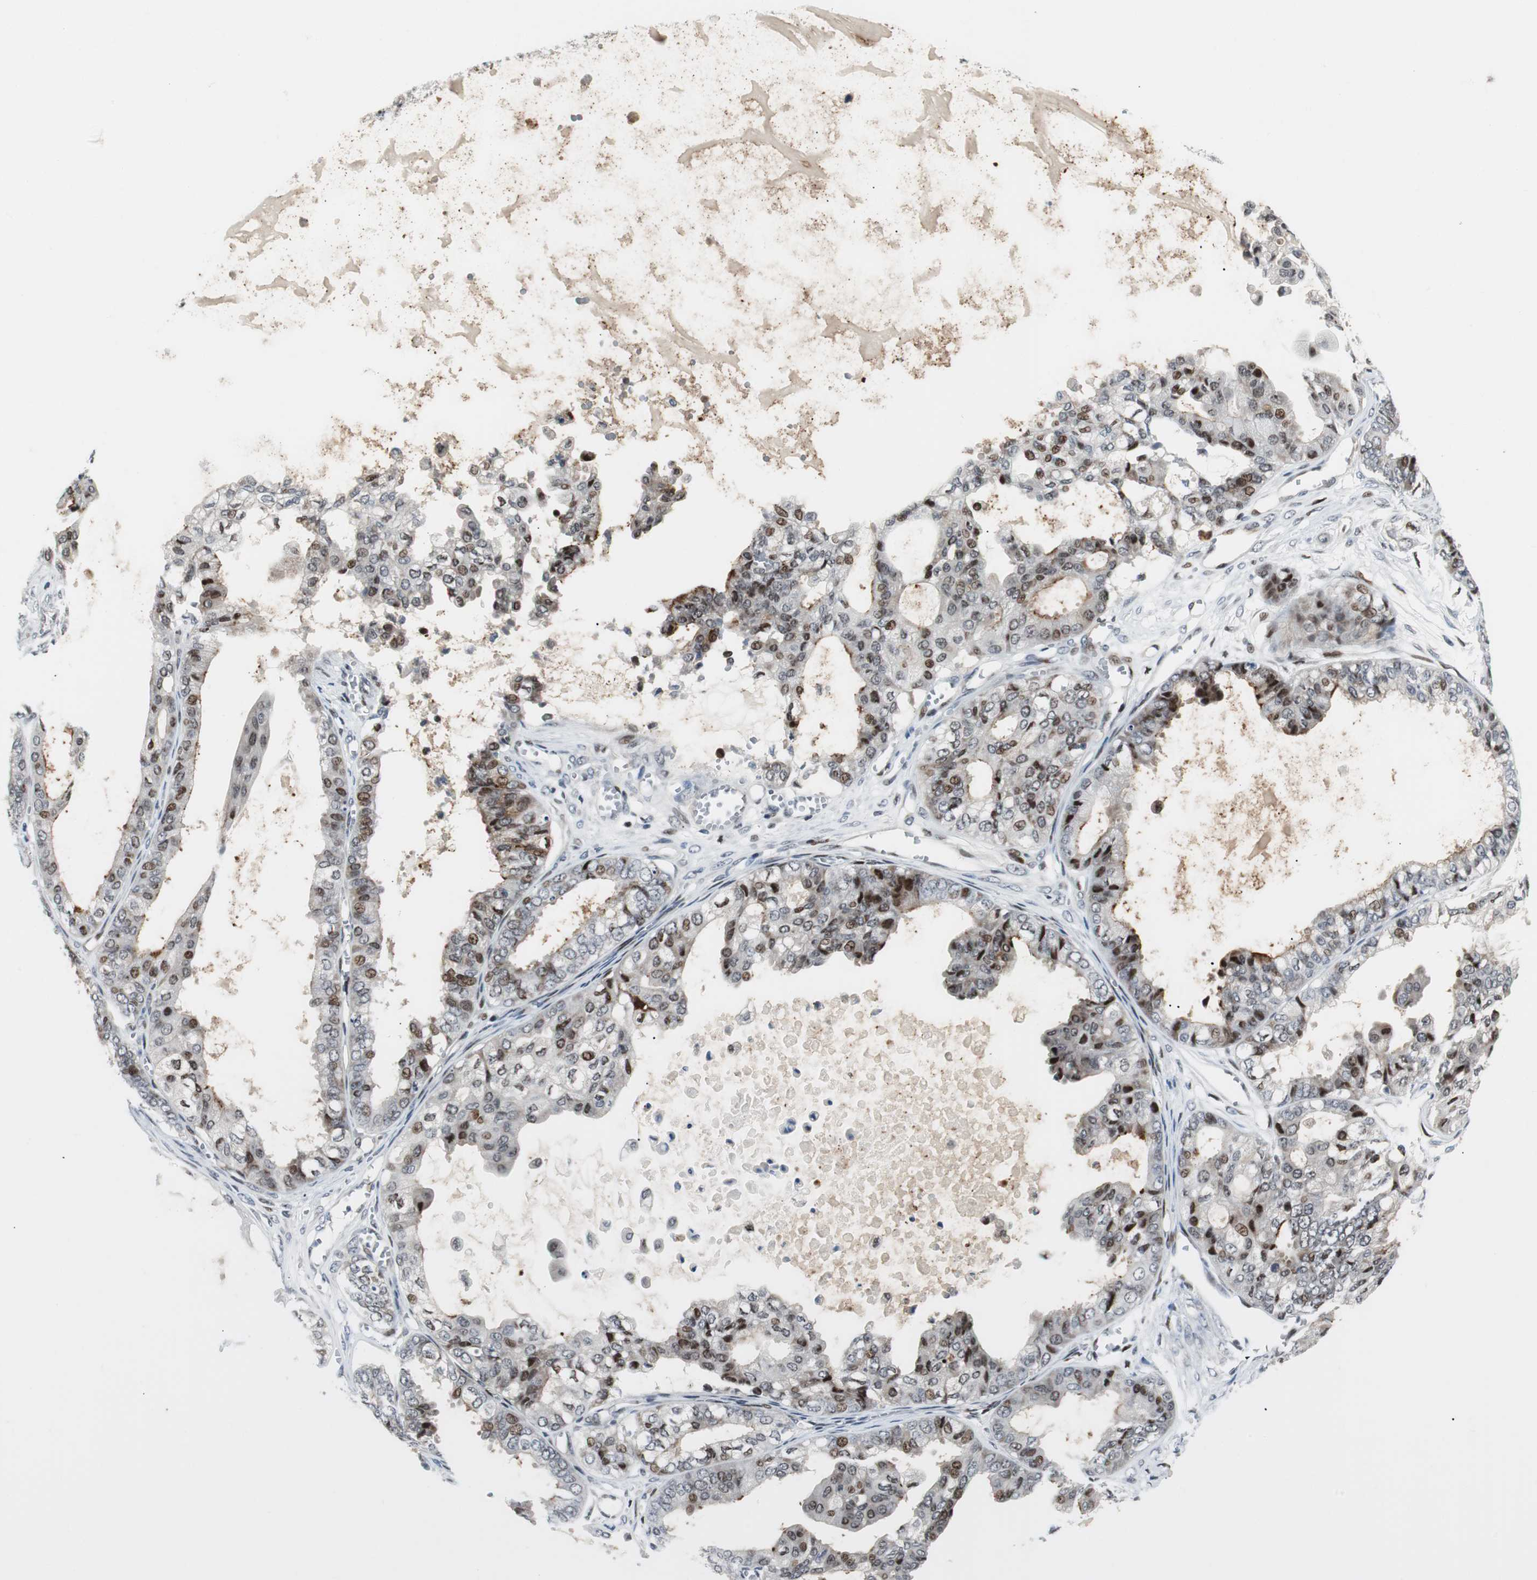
{"staining": {"intensity": "moderate", "quantity": "<25%", "location": "cytoplasmic/membranous,nuclear"}, "tissue": "ovarian cancer", "cell_type": "Tumor cells", "image_type": "cancer", "snomed": [{"axis": "morphology", "description": "Carcinoma, NOS"}, {"axis": "morphology", "description": "Carcinoma, endometroid"}, {"axis": "topography", "description": "Ovary"}], "caption": "The photomicrograph demonstrates staining of ovarian cancer (endometroid carcinoma), revealing moderate cytoplasmic/membranous and nuclear protein expression (brown color) within tumor cells.", "gene": "RAD1", "patient": {"sex": "female", "age": 50}}